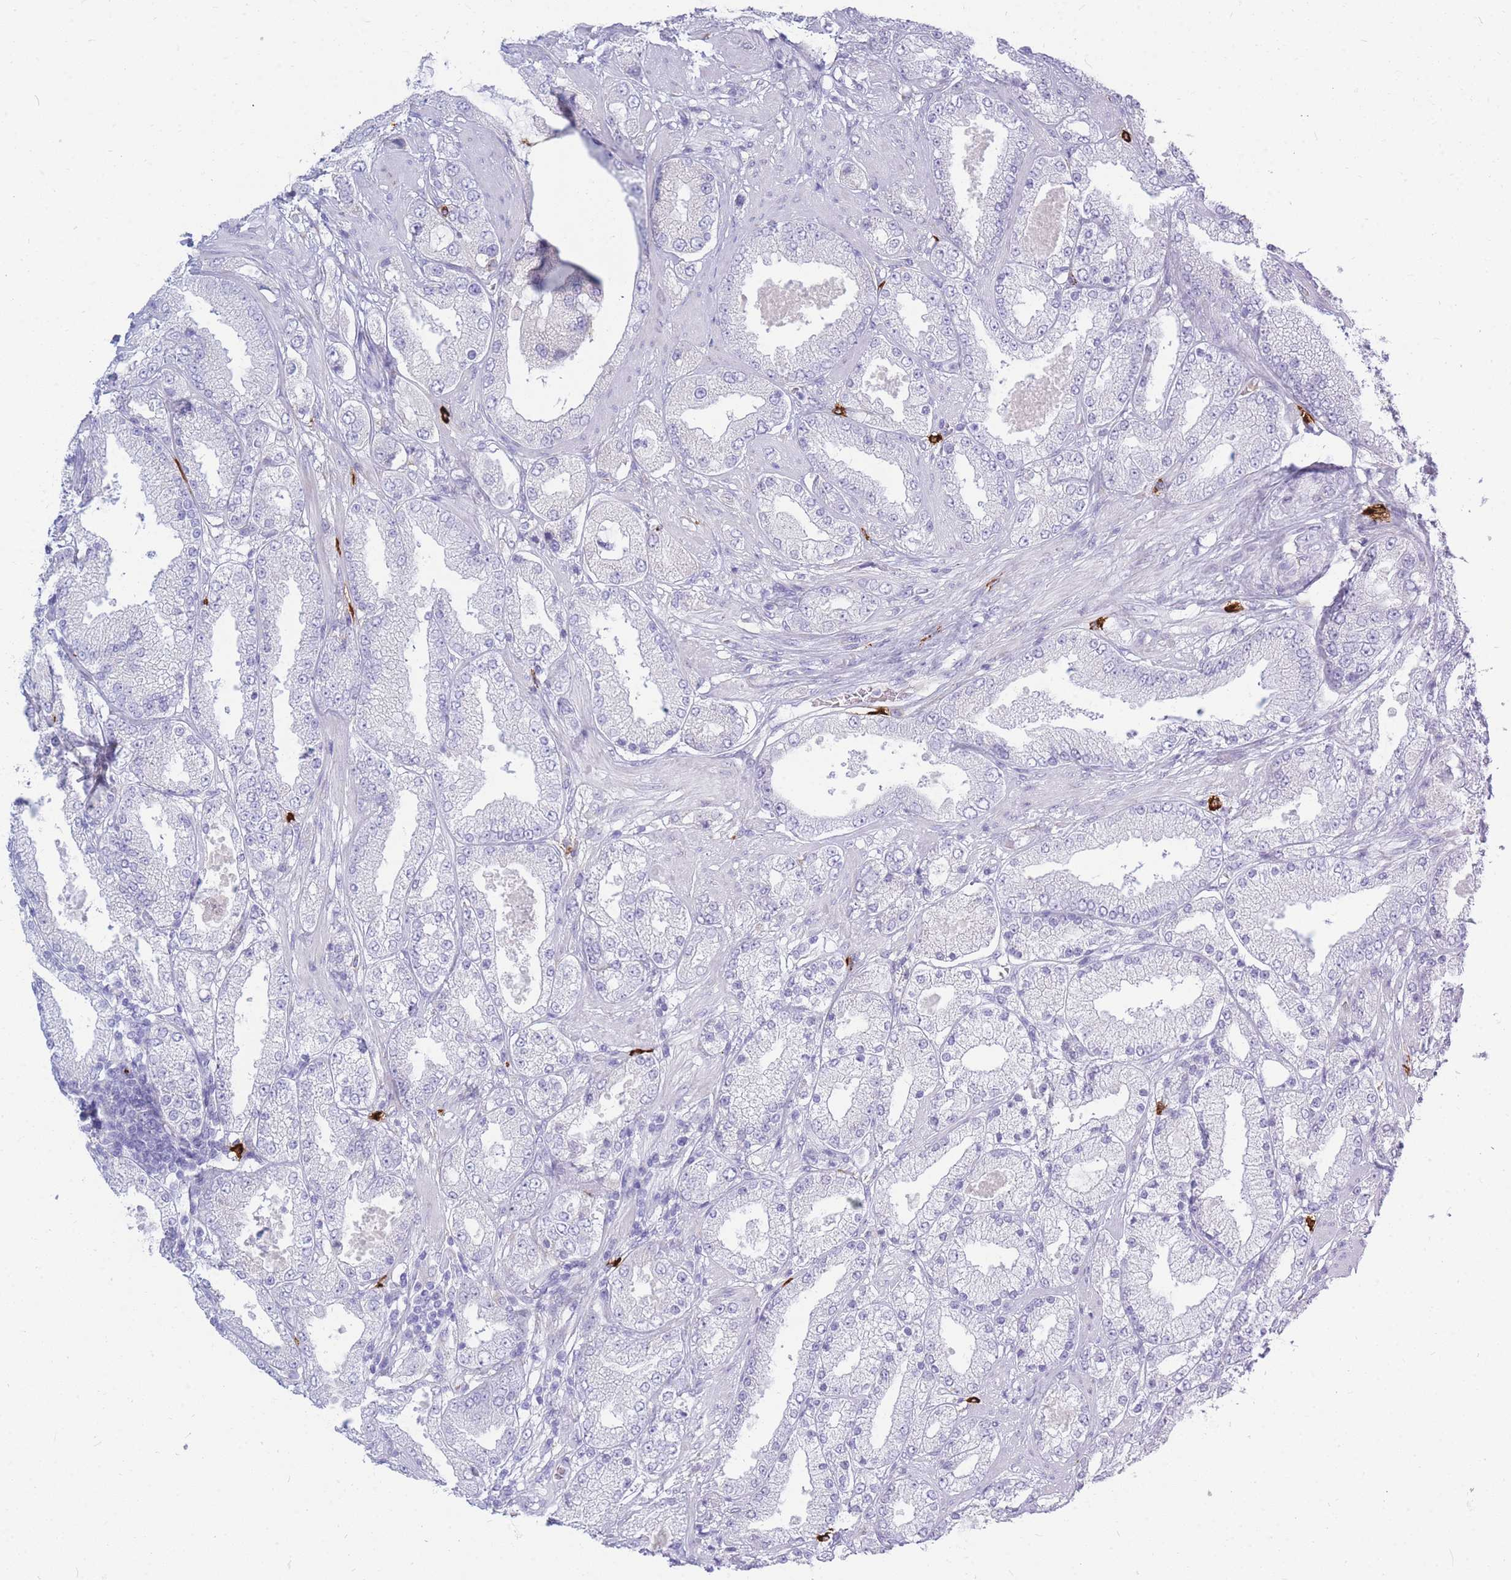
{"staining": {"intensity": "negative", "quantity": "none", "location": "none"}, "tissue": "prostate cancer", "cell_type": "Tumor cells", "image_type": "cancer", "snomed": [{"axis": "morphology", "description": "Adenocarcinoma, High grade"}, {"axis": "topography", "description": "Prostate"}], "caption": "Protein analysis of prostate cancer (adenocarcinoma (high-grade)) exhibits no significant positivity in tumor cells.", "gene": "TPSD1", "patient": {"sex": "male", "age": 68}}